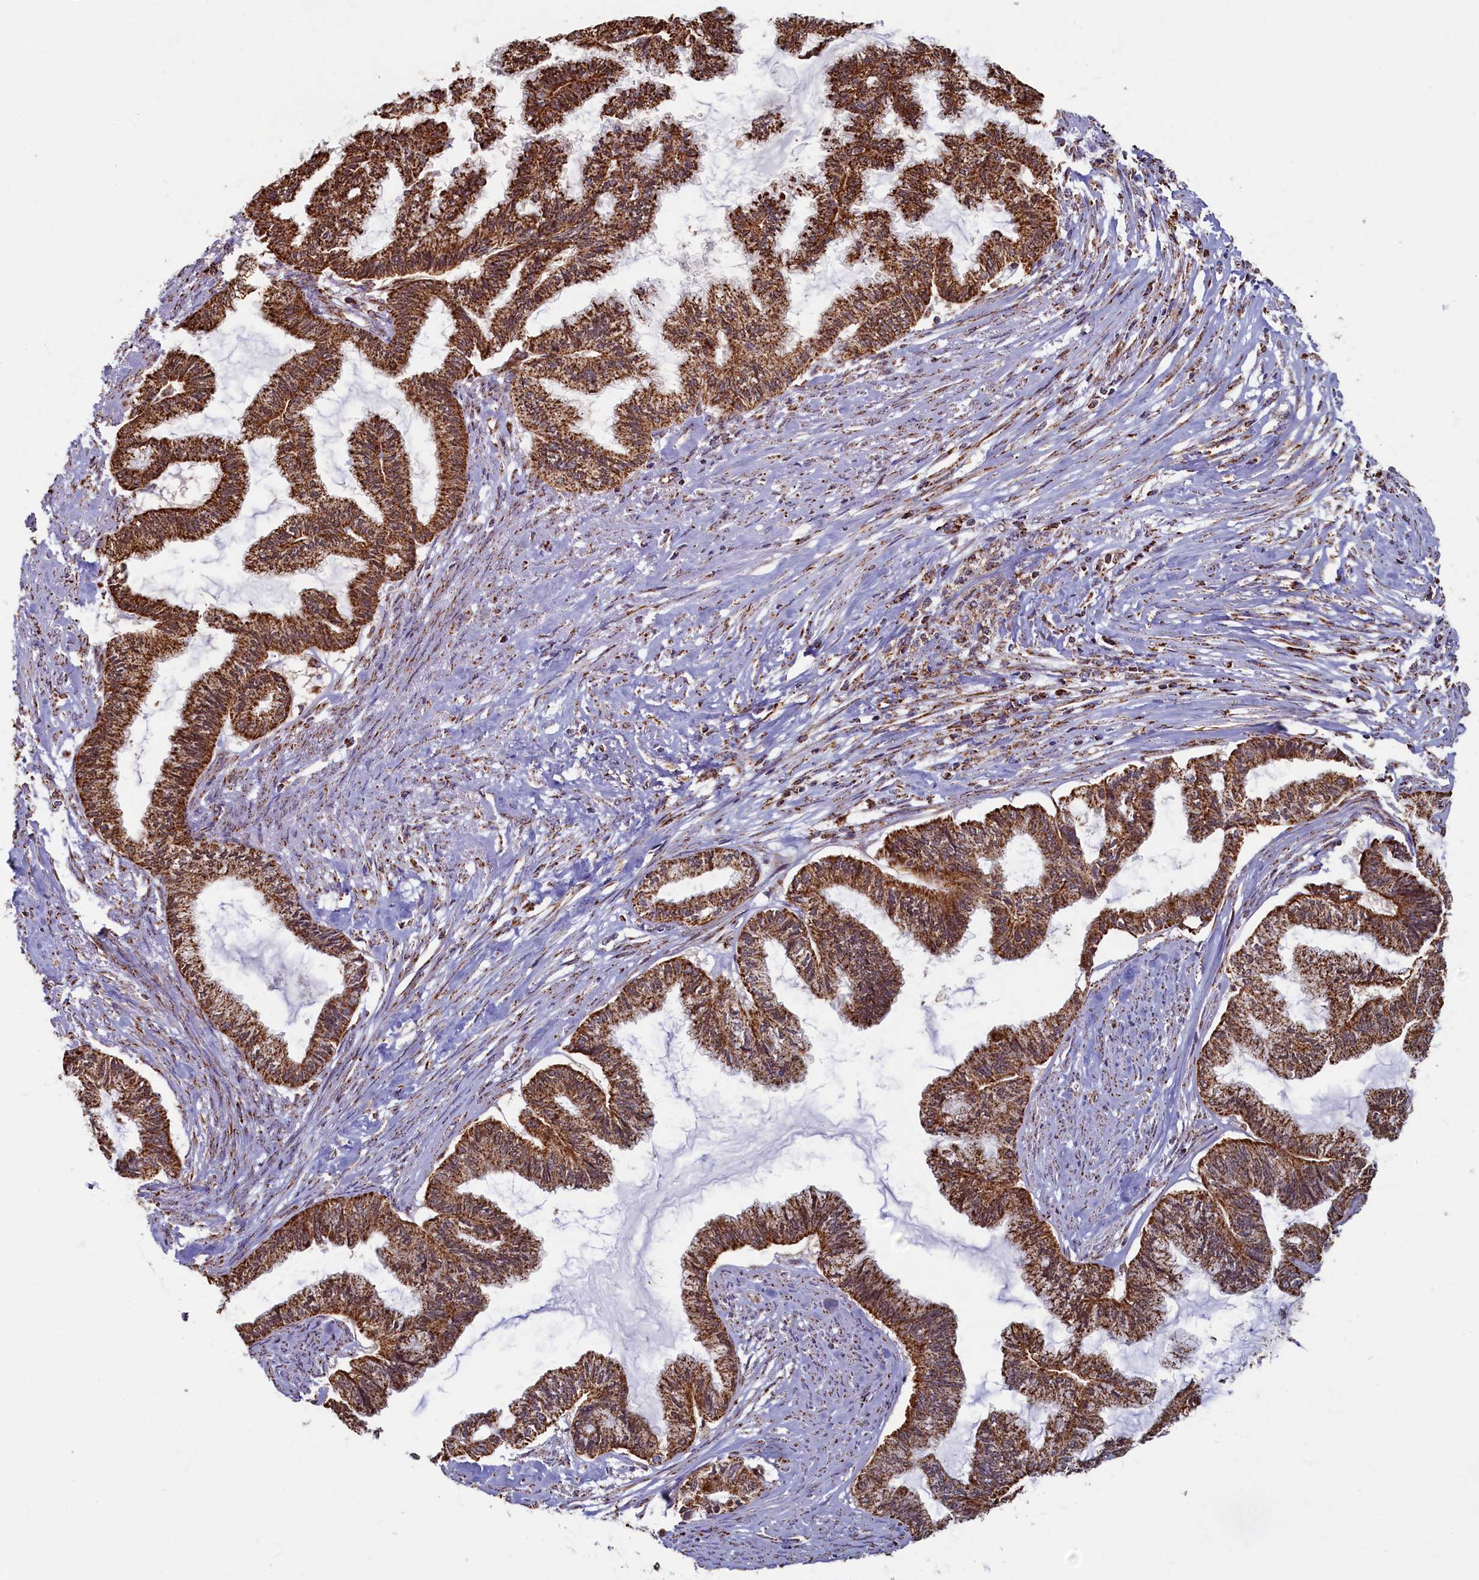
{"staining": {"intensity": "strong", "quantity": ">75%", "location": "cytoplasmic/membranous"}, "tissue": "endometrial cancer", "cell_type": "Tumor cells", "image_type": "cancer", "snomed": [{"axis": "morphology", "description": "Adenocarcinoma, NOS"}, {"axis": "topography", "description": "Endometrium"}], "caption": "Protein staining of endometrial cancer tissue exhibits strong cytoplasmic/membranous staining in approximately >75% of tumor cells.", "gene": "SPR", "patient": {"sex": "female", "age": 86}}